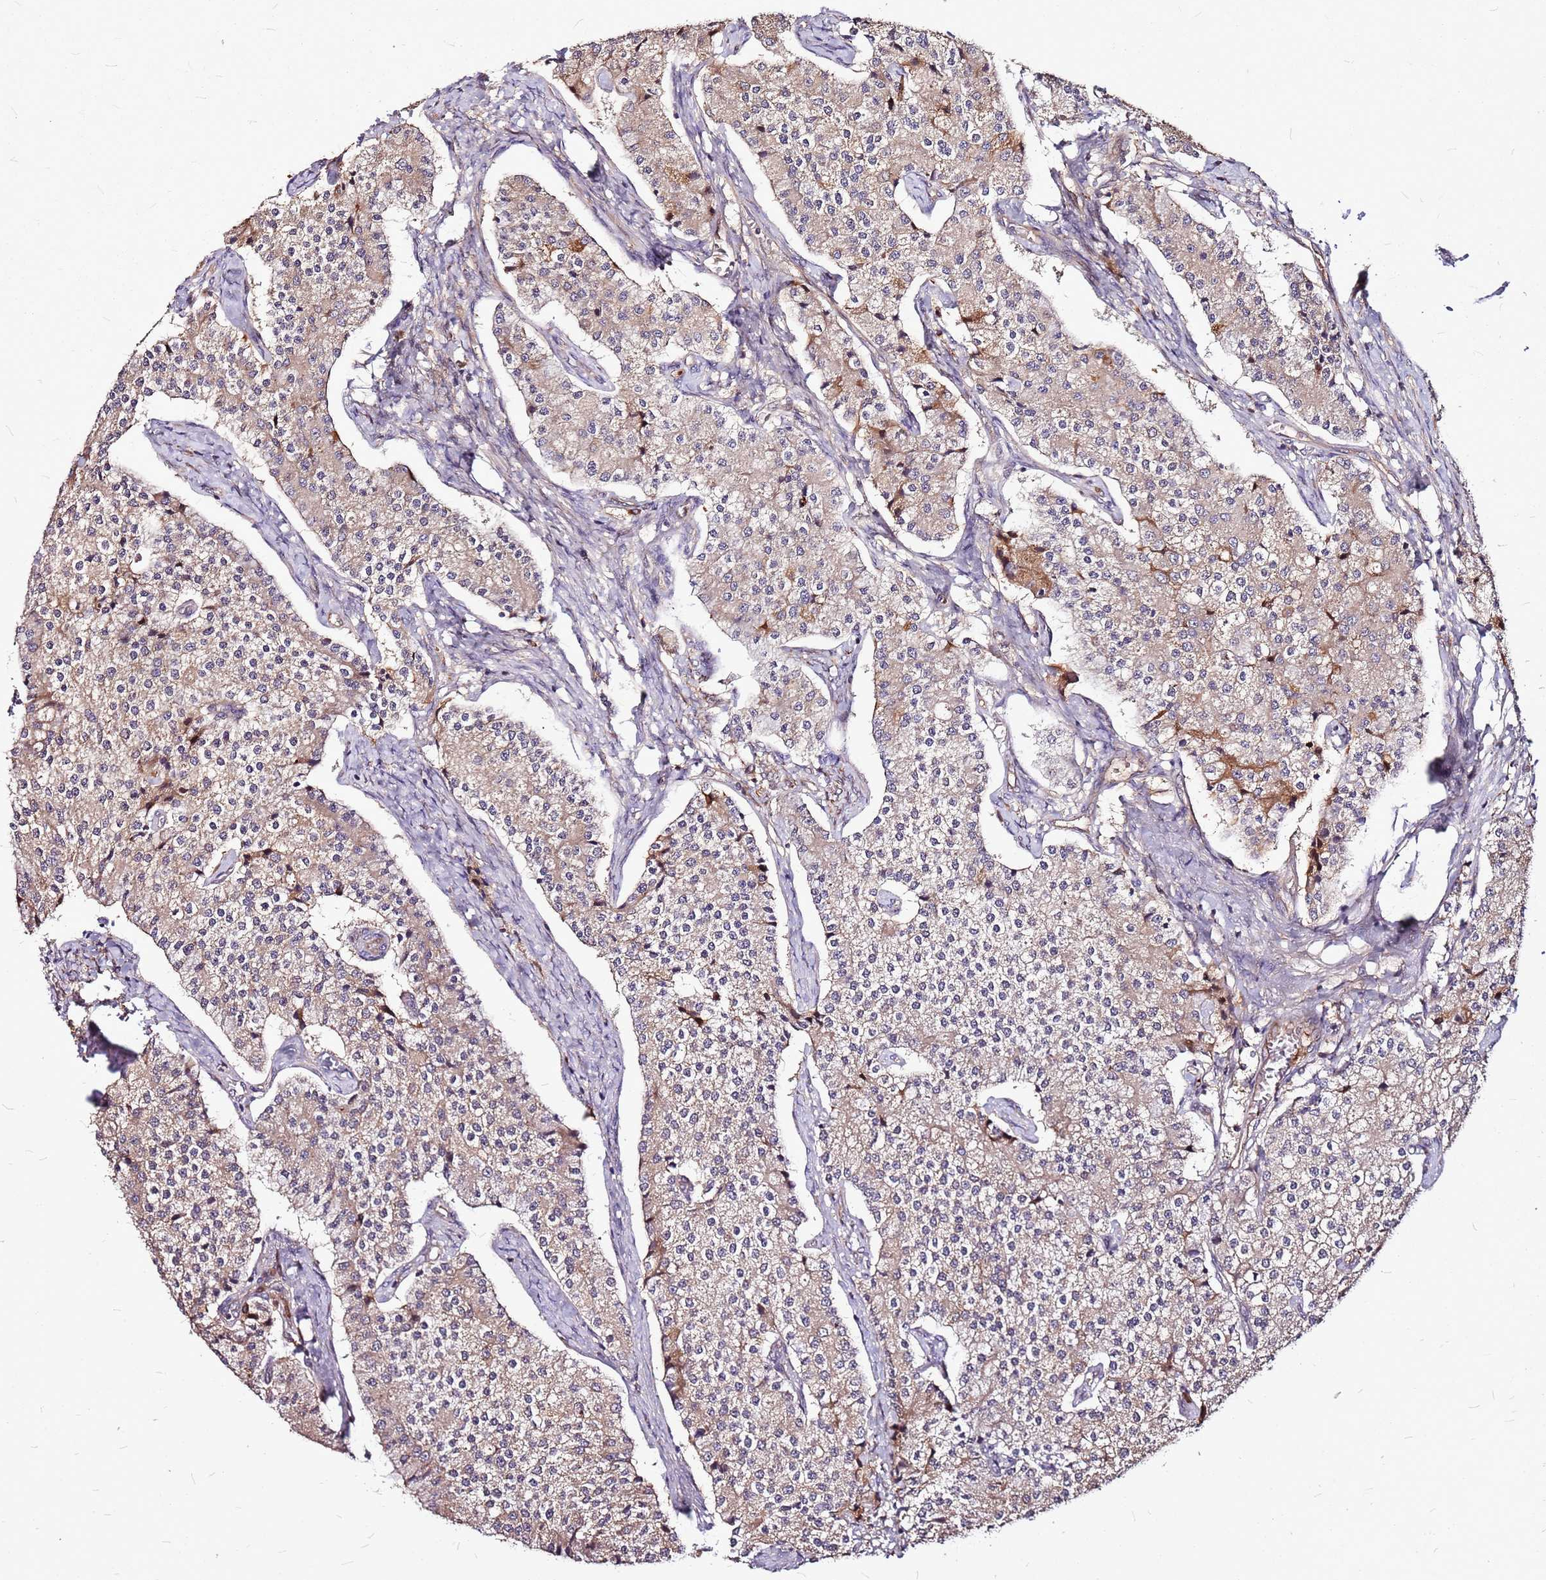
{"staining": {"intensity": "moderate", "quantity": "25%-75%", "location": "cytoplasmic/membranous"}, "tissue": "carcinoid", "cell_type": "Tumor cells", "image_type": "cancer", "snomed": [{"axis": "morphology", "description": "Carcinoid, malignant, NOS"}, {"axis": "topography", "description": "Colon"}], "caption": "Protein expression analysis of human malignant carcinoid reveals moderate cytoplasmic/membranous positivity in about 25%-75% of tumor cells.", "gene": "LYPLAL1", "patient": {"sex": "female", "age": 52}}